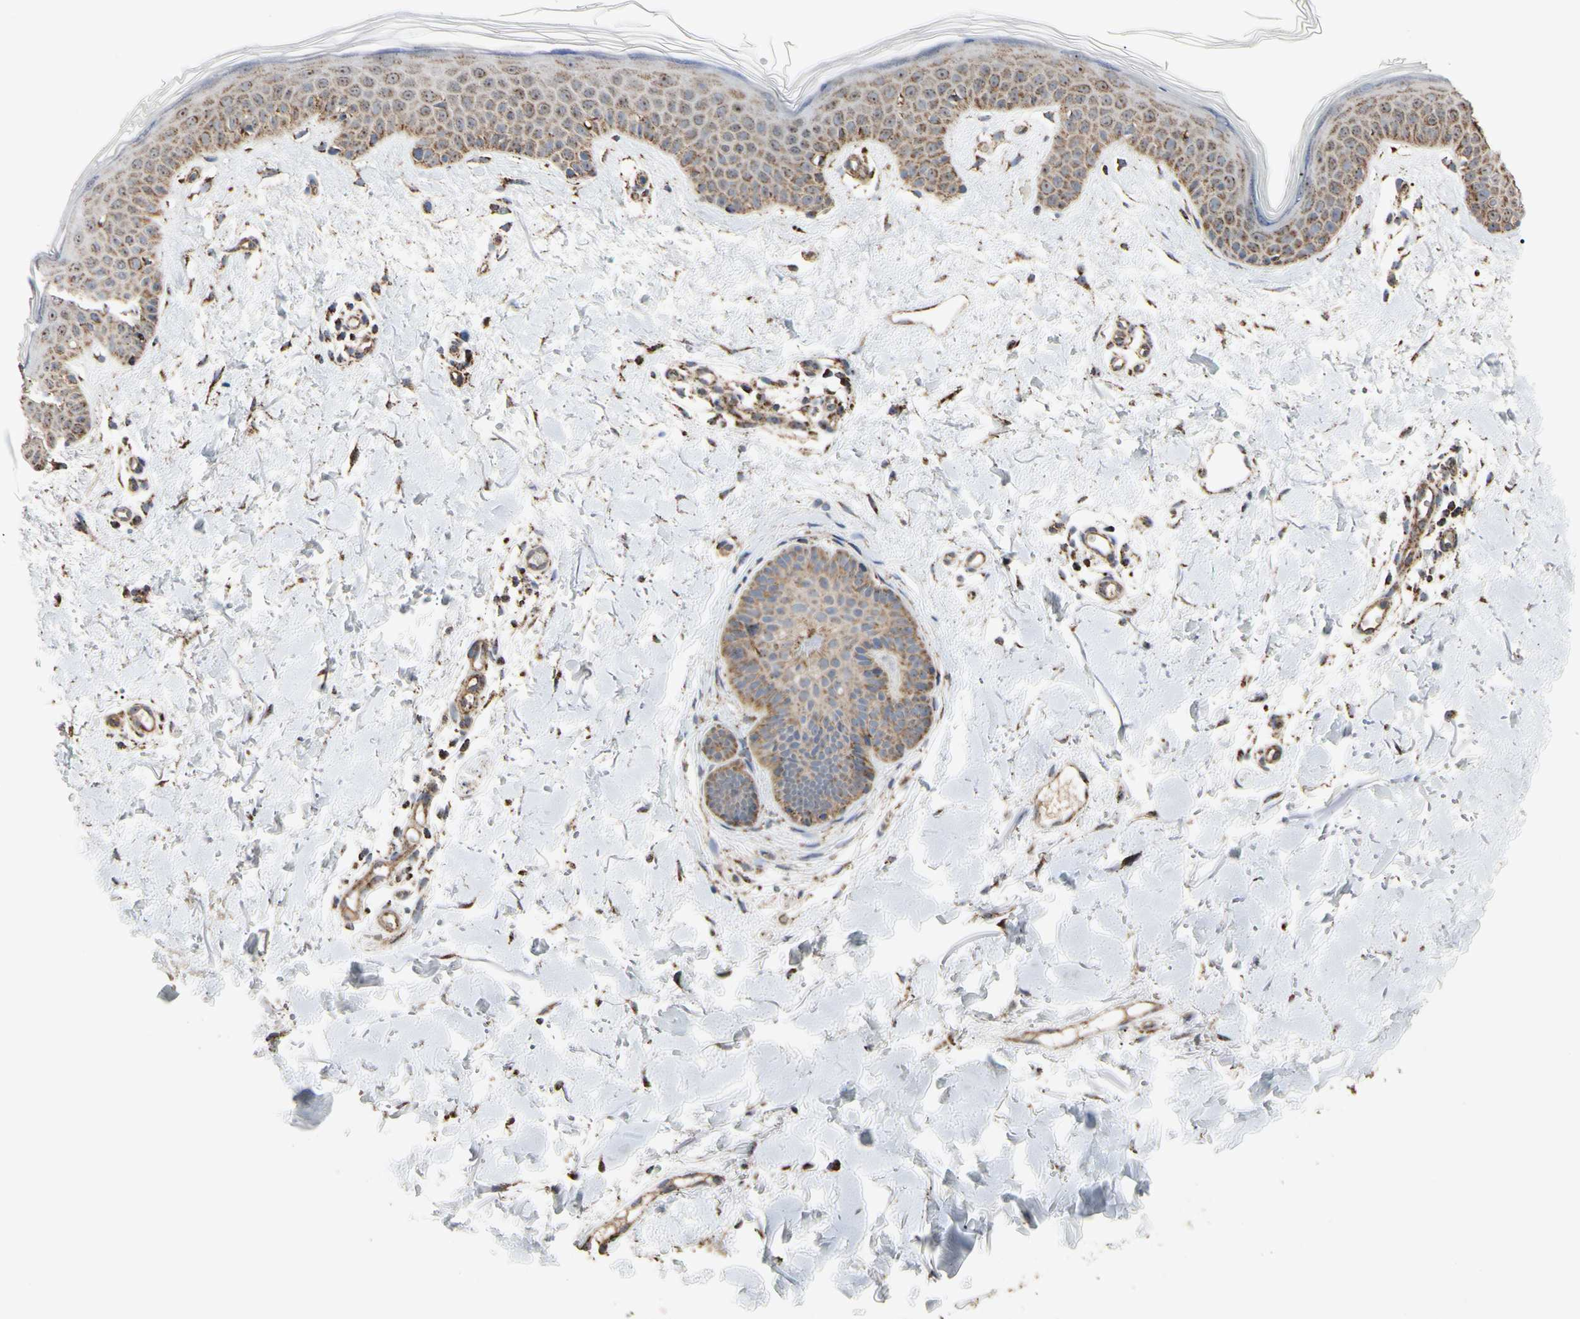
{"staining": {"intensity": "moderate", "quantity": ">75%", "location": "cytoplasmic/membranous"}, "tissue": "skin", "cell_type": "Fibroblasts", "image_type": "normal", "snomed": [{"axis": "morphology", "description": "Normal tissue, NOS"}, {"axis": "topography", "description": "Skin"}], "caption": "High-magnification brightfield microscopy of normal skin stained with DAB (brown) and counterstained with hematoxylin (blue). fibroblasts exhibit moderate cytoplasmic/membranous positivity is appreciated in approximately>75% of cells.", "gene": "FAM110B", "patient": {"sex": "female", "age": 56}}